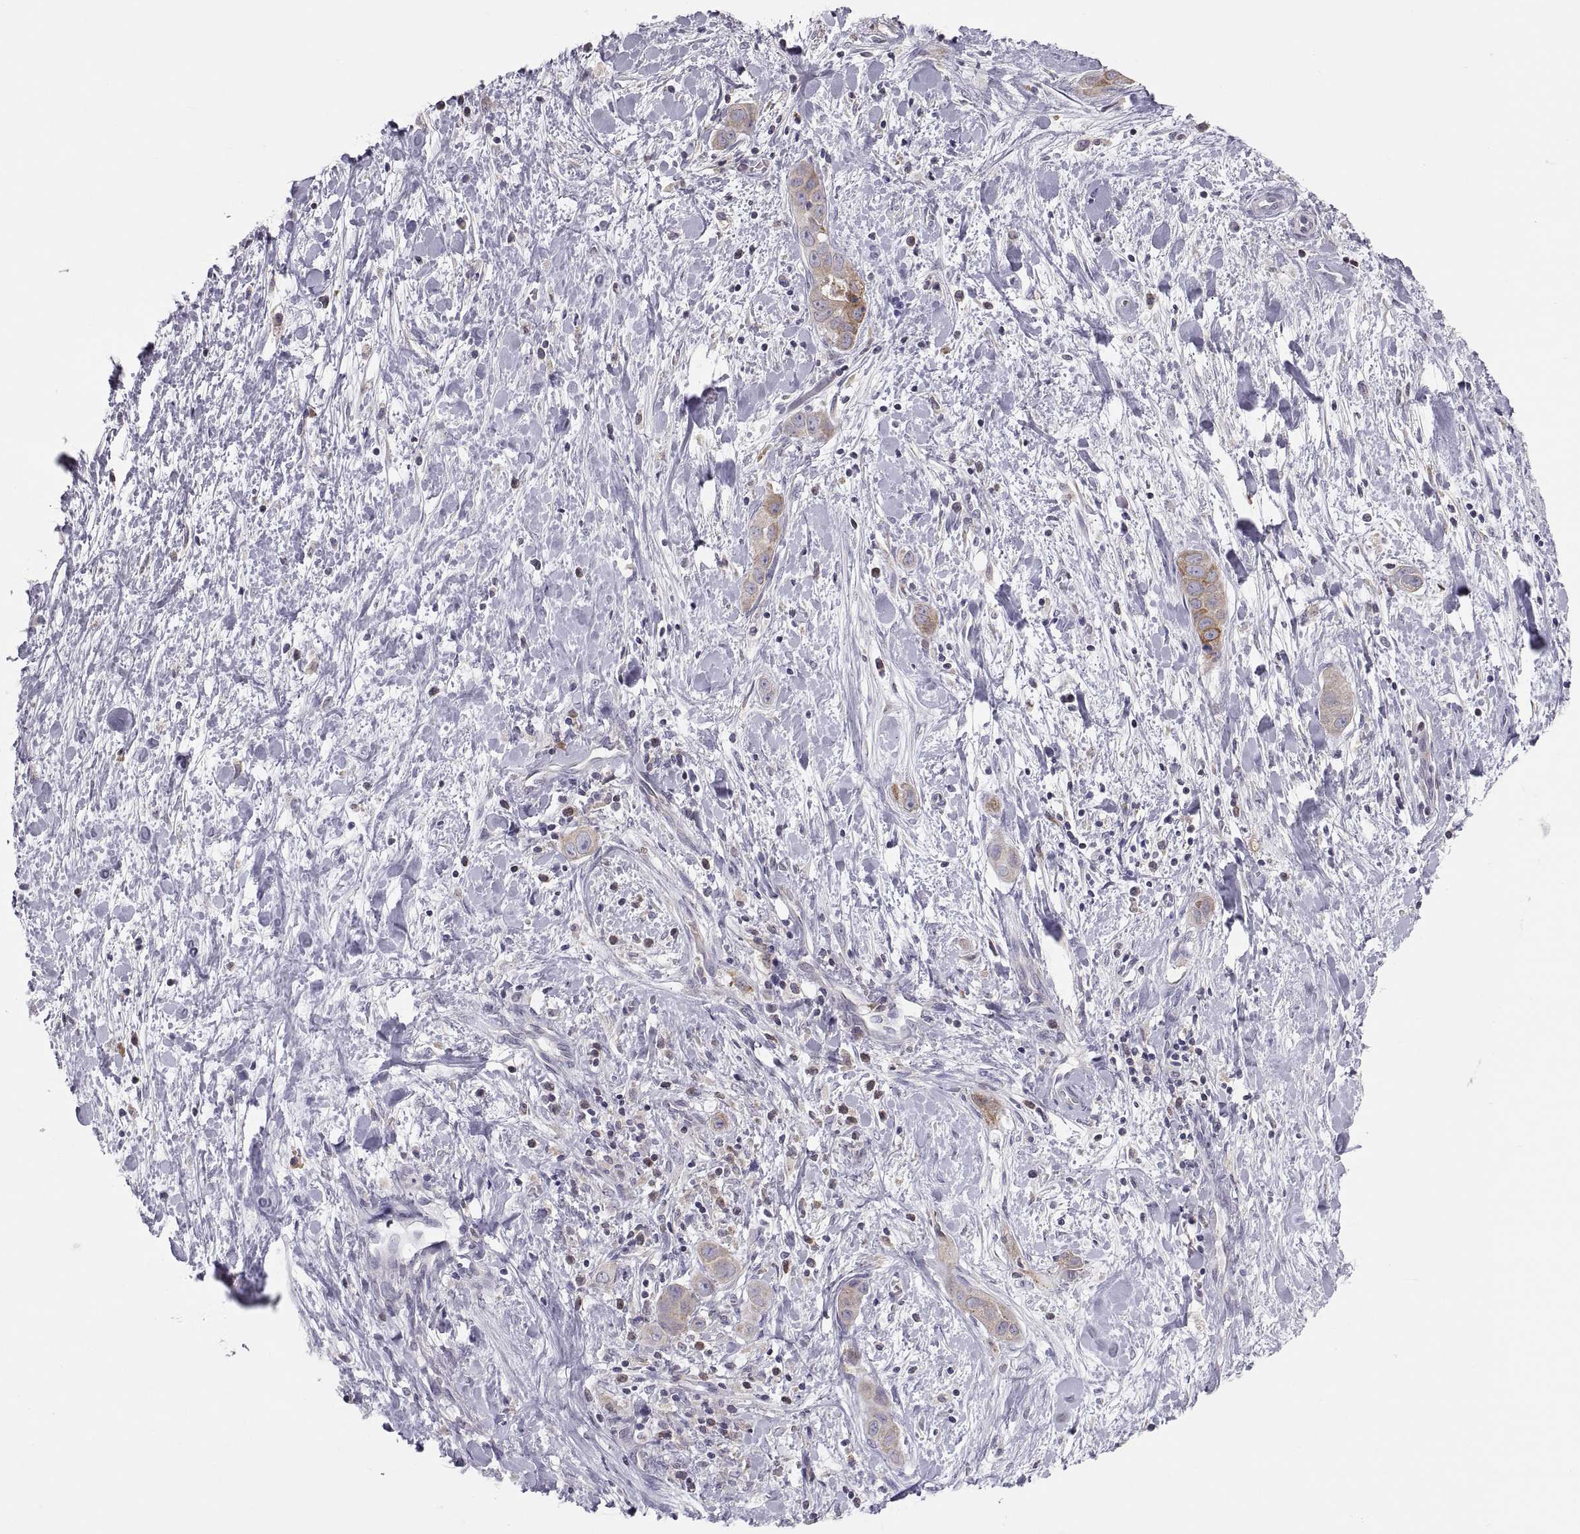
{"staining": {"intensity": "moderate", "quantity": ">75%", "location": "cytoplasmic/membranous"}, "tissue": "liver cancer", "cell_type": "Tumor cells", "image_type": "cancer", "snomed": [{"axis": "morphology", "description": "Cholangiocarcinoma"}, {"axis": "topography", "description": "Liver"}], "caption": "Protein expression analysis of liver cancer (cholangiocarcinoma) shows moderate cytoplasmic/membranous staining in about >75% of tumor cells. (Brightfield microscopy of DAB IHC at high magnification).", "gene": "ERO1A", "patient": {"sex": "female", "age": 52}}